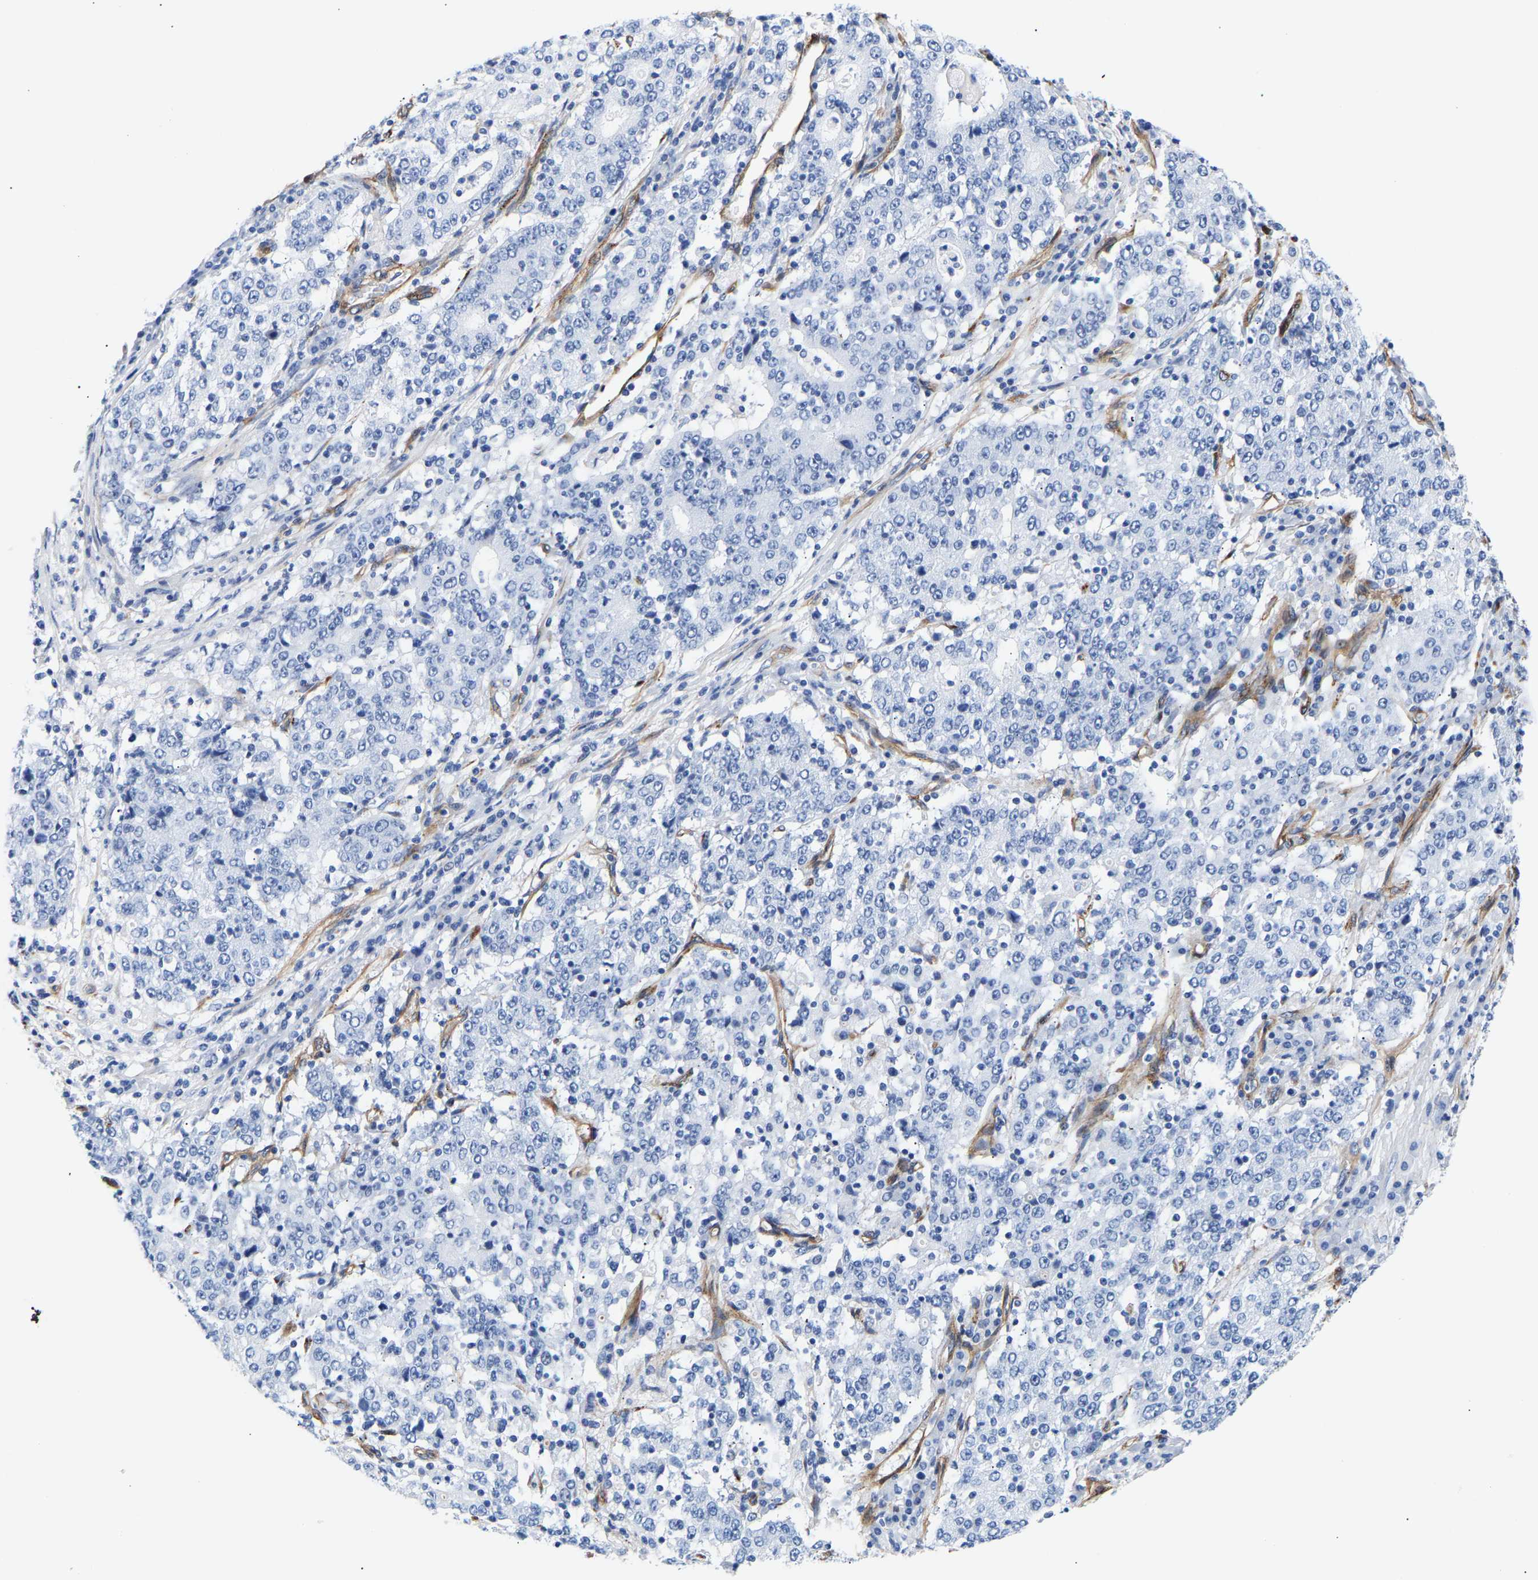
{"staining": {"intensity": "negative", "quantity": "none", "location": "none"}, "tissue": "stomach cancer", "cell_type": "Tumor cells", "image_type": "cancer", "snomed": [{"axis": "morphology", "description": "Adenocarcinoma, NOS"}, {"axis": "topography", "description": "Stomach"}], "caption": "Adenocarcinoma (stomach) was stained to show a protein in brown. There is no significant staining in tumor cells.", "gene": "IGFBP7", "patient": {"sex": "male", "age": 59}}